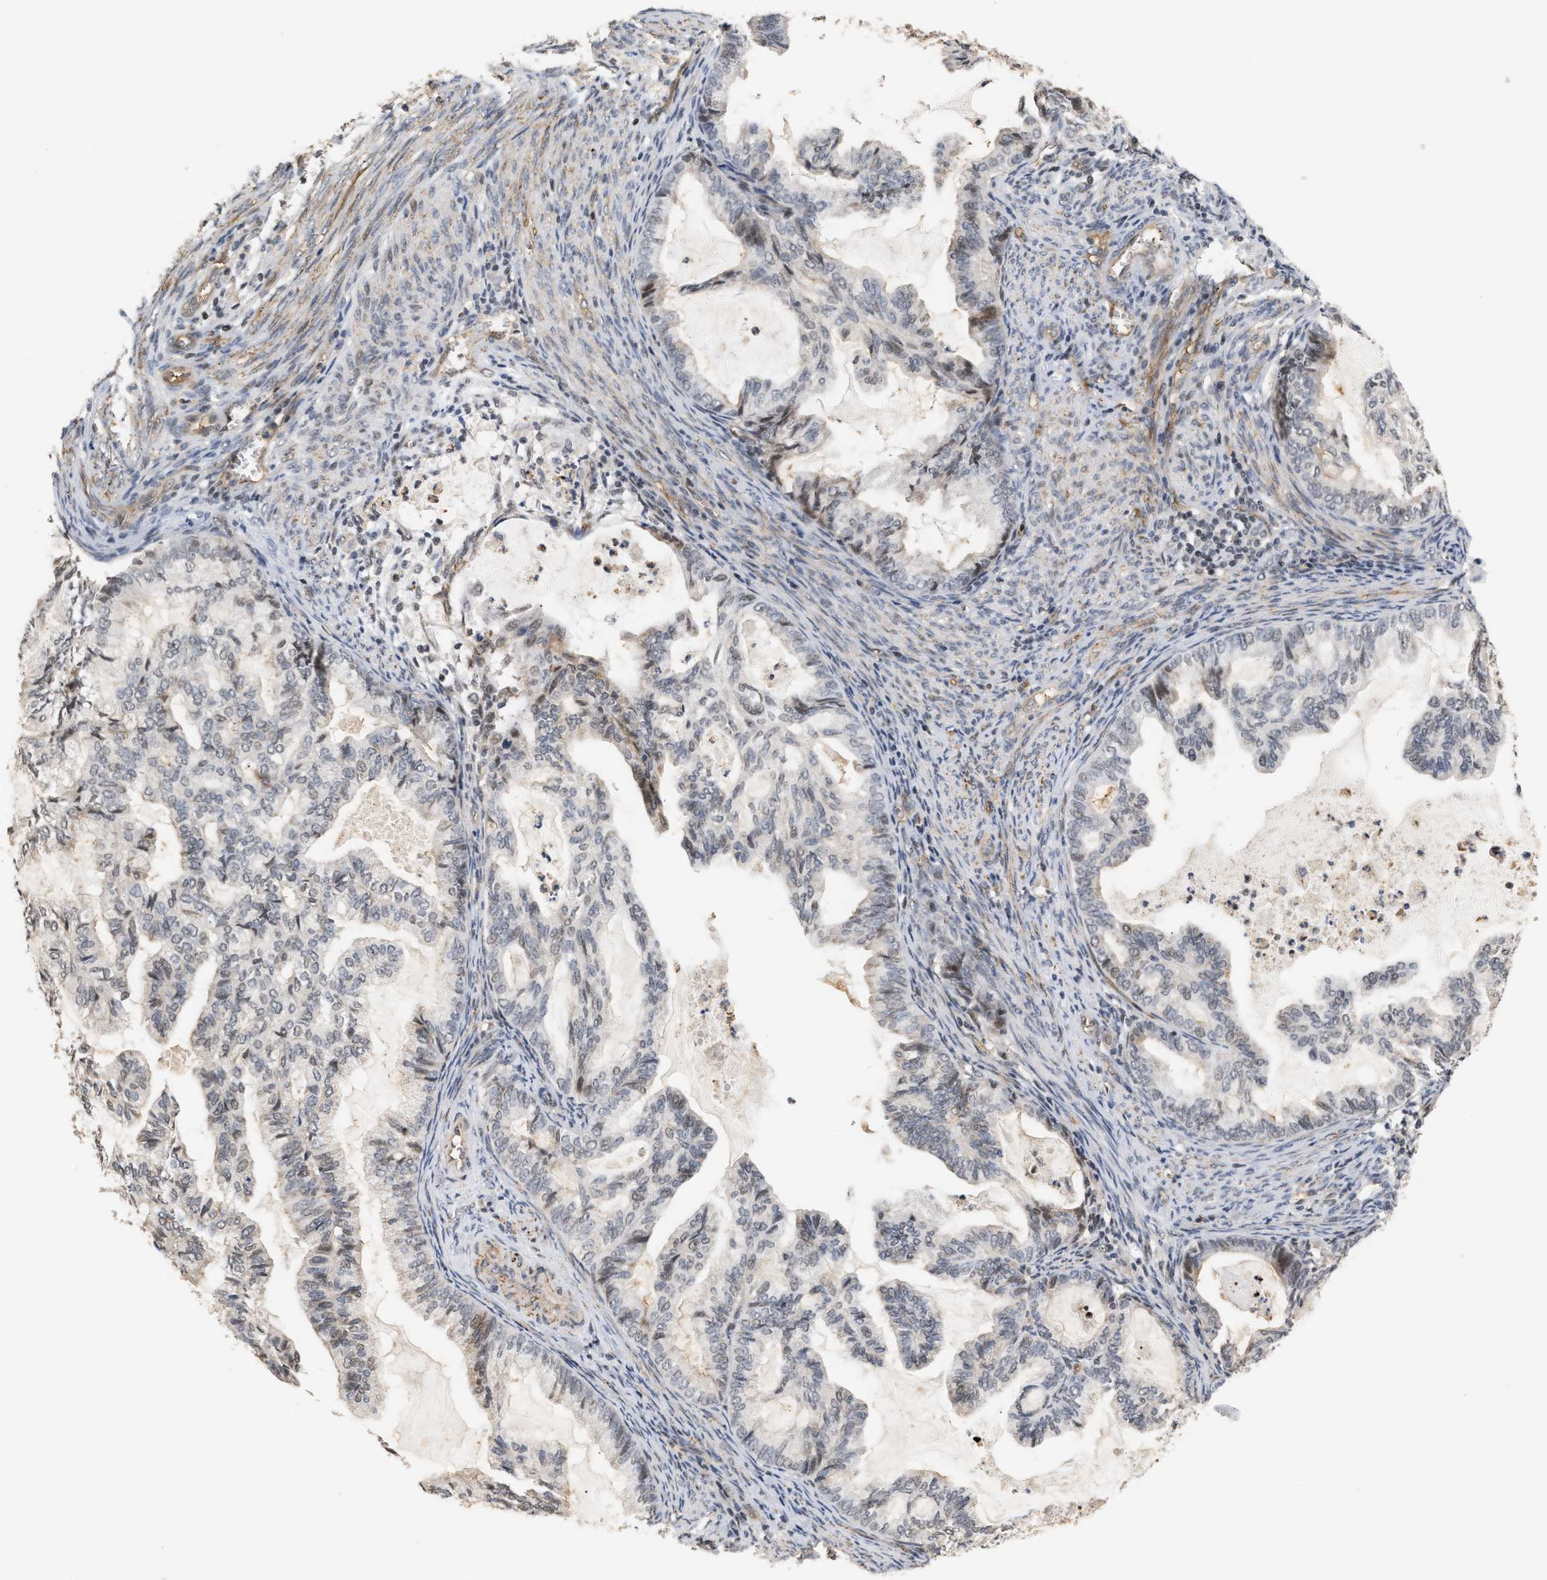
{"staining": {"intensity": "weak", "quantity": "<25%", "location": "nuclear"}, "tissue": "cervical cancer", "cell_type": "Tumor cells", "image_type": "cancer", "snomed": [{"axis": "morphology", "description": "Normal tissue, NOS"}, {"axis": "morphology", "description": "Adenocarcinoma, NOS"}, {"axis": "topography", "description": "Cervix"}, {"axis": "topography", "description": "Endometrium"}], "caption": "The micrograph demonstrates no significant expression in tumor cells of adenocarcinoma (cervical). The staining was performed using DAB (3,3'-diaminobenzidine) to visualize the protein expression in brown, while the nuclei were stained in blue with hematoxylin (Magnification: 20x).", "gene": "PLXND1", "patient": {"sex": "female", "age": 86}}